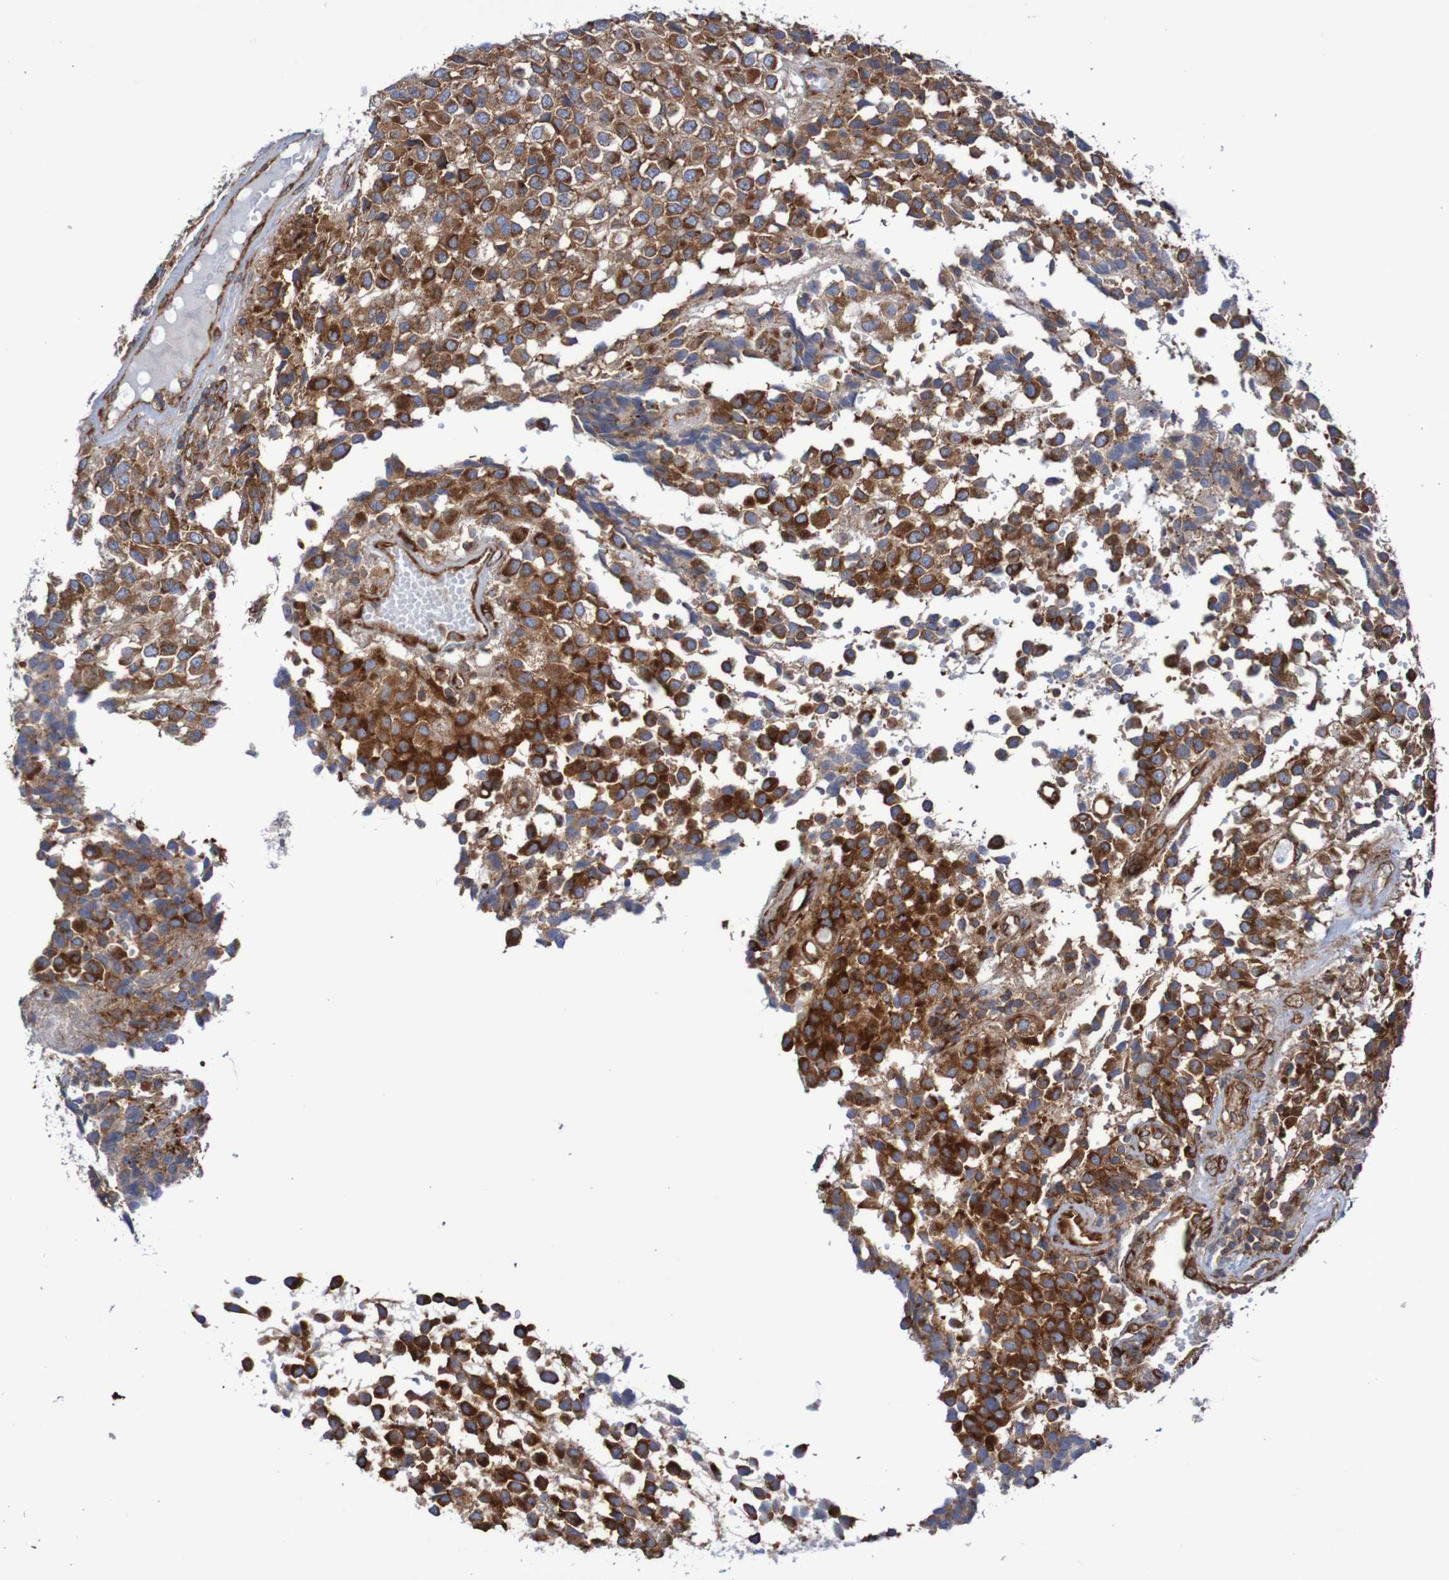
{"staining": {"intensity": "strong", "quantity": ">75%", "location": "cytoplasmic/membranous"}, "tissue": "glioma", "cell_type": "Tumor cells", "image_type": "cancer", "snomed": [{"axis": "morphology", "description": "Glioma, malignant, High grade"}, {"axis": "topography", "description": "Brain"}], "caption": "High-magnification brightfield microscopy of malignant high-grade glioma stained with DAB (3,3'-diaminobenzidine) (brown) and counterstained with hematoxylin (blue). tumor cells exhibit strong cytoplasmic/membranous expression is identified in about>75% of cells. Ihc stains the protein of interest in brown and the nuclei are stained blue.", "gene": "FXR2", "patient": {"sex": "male", "age": 32}}